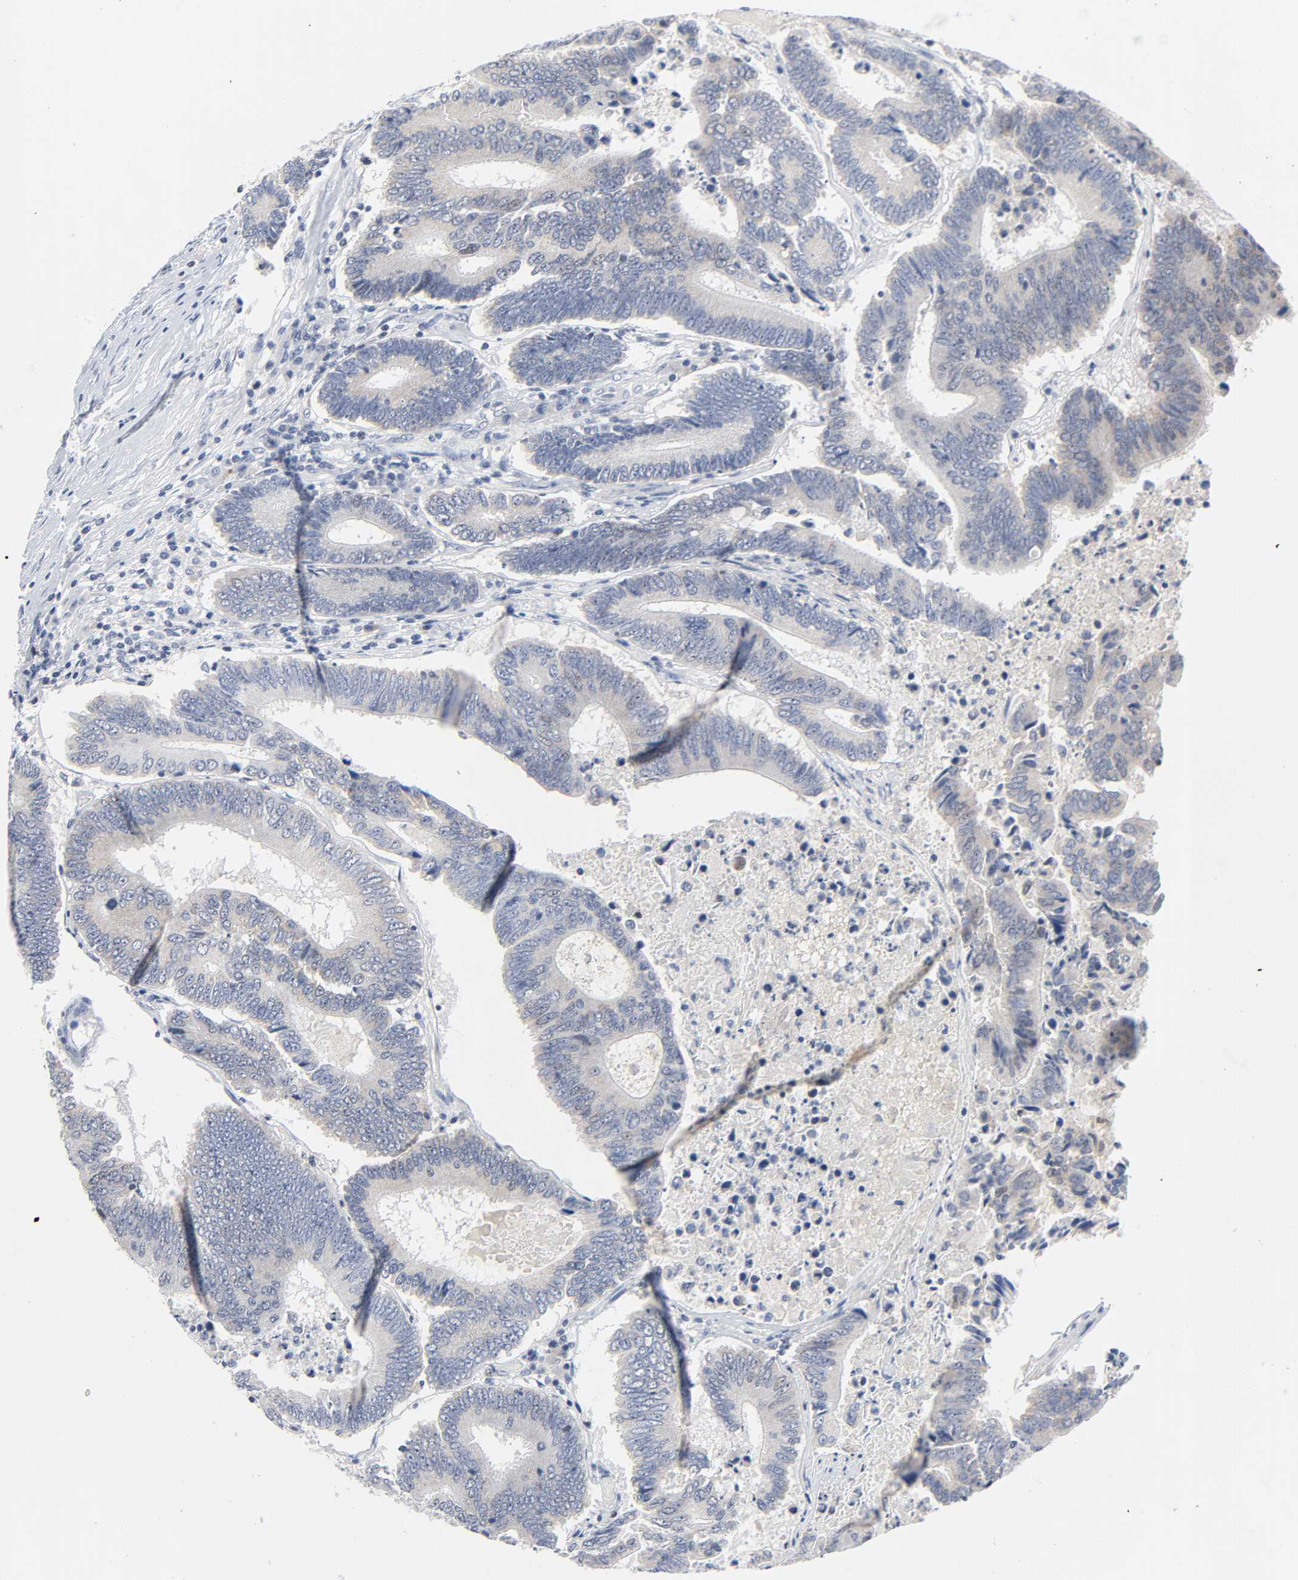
{"staining": {"intensity": "negative", "quantity": "none", "location": "none"}, "tissue": "colorectal cancer", "cell_type": "Tumor cells", "image_type": "cancer", "snomed": [{"axis": "morphology", "description": "Adenocarcinoma, NOS"}, {"axis": "topography", "description": "Colon"}], "caption": "IHC micrograph of human colorectal cancer stained for a protein (brown), which displays no positivity in tumor cells. (DAB immunohistochemistry, high magnification).", "gene": "WEE1", "patient": {"sex": "female", "age": 78}}